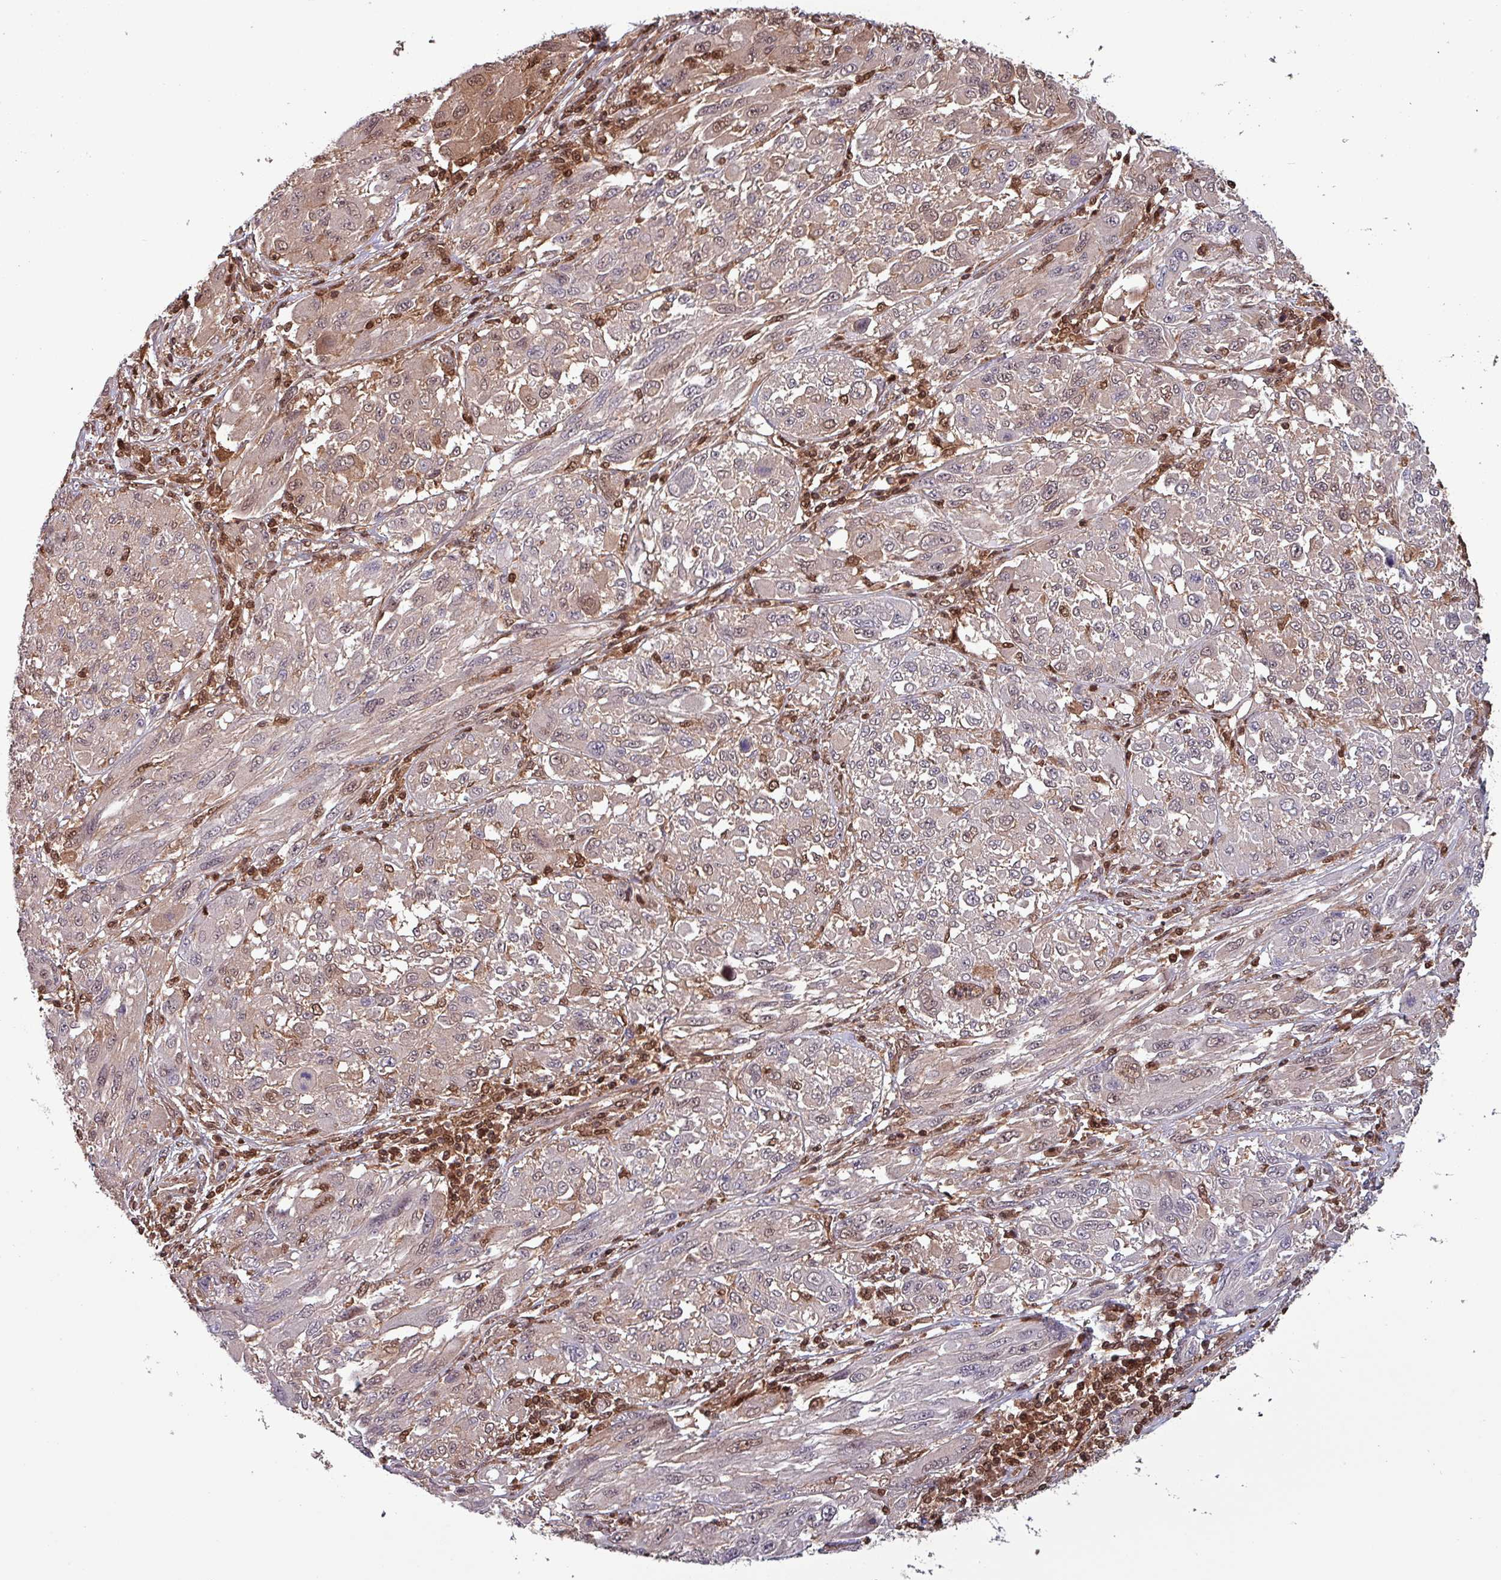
{"staining": {"intensity": "weak", "quantity": "<25%", "location": "nuclear"}, "tissue": "melanoma", "cell_type": "Tumor cells", "image_type": "cancer", "snomed": [{"axis": "morphology", "description": "Malignant melanoma, NOS"}, {"axis": "topography", "description": "Skin"}], "caption": "A histopathology image of human malignant melanoma is negative for staining in tumor cells. The staining was performed using DAB to visualize the protein expression in brown, while the nuclei were stained in blue with hematoxylin (Magnification: 20x).", "gene": "PSMB8", "patient": {"sex": "female", "age": 91}}